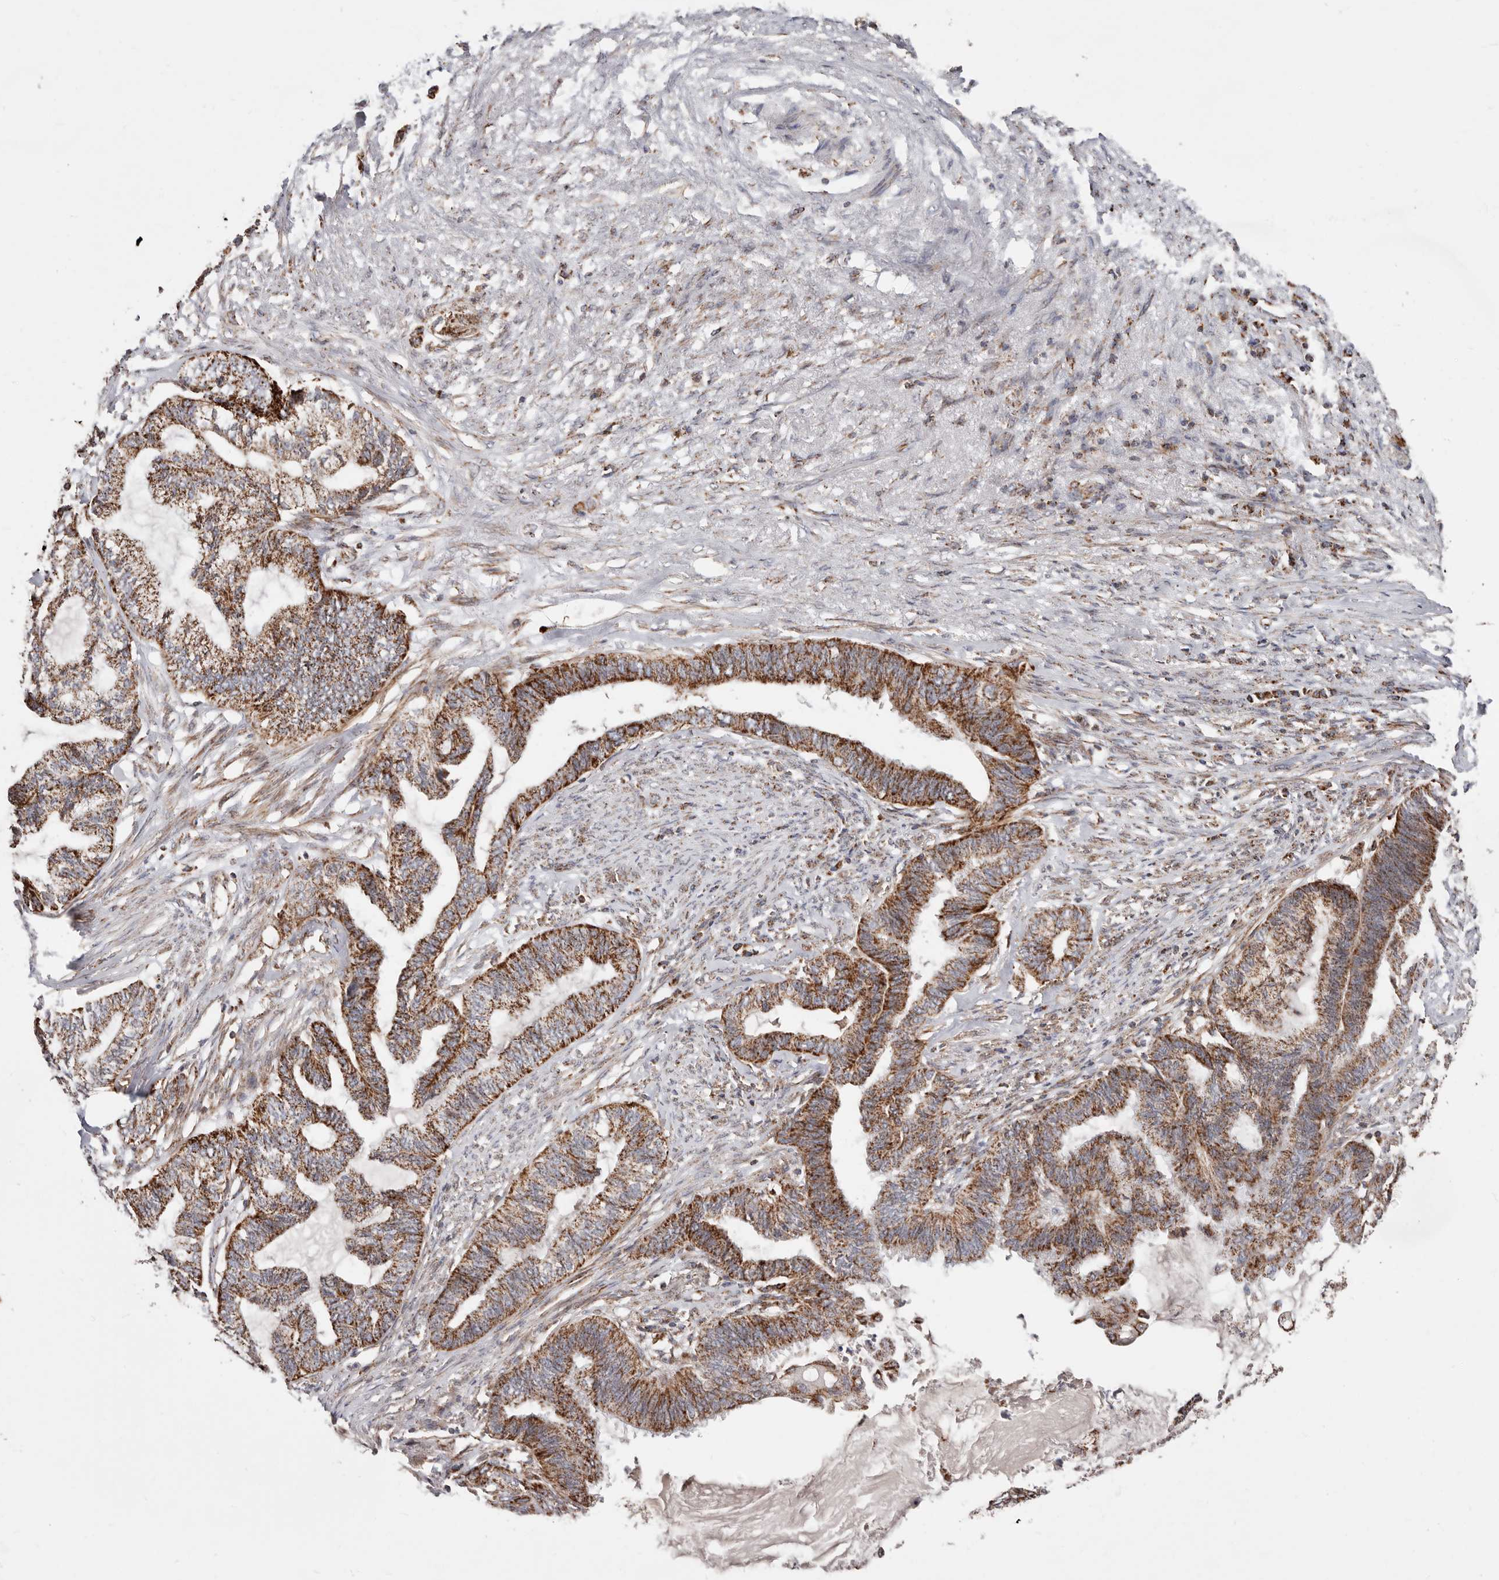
{"staining": {"intensity": "strong", "quantity": "25%-75%", "location": "cytoplasmic/membranous"}, "tissue": "endometrial cancer", "cell_type": "Tumor cells", "image_type": "cancer", "snomed": [{"axis": "morphology", "description": "Adenocarcinoma, NOS"}, {"axis": "topography", "description": "Endometrium"}], "caption": "Human endometrial cancer stained with a brown dye reveals strong cytoplasmic/membranous positive positivity in about 25%-75% of tumor cells.", "gene": "PRKACB", "patient": {"sex": "female", "age": 86}}